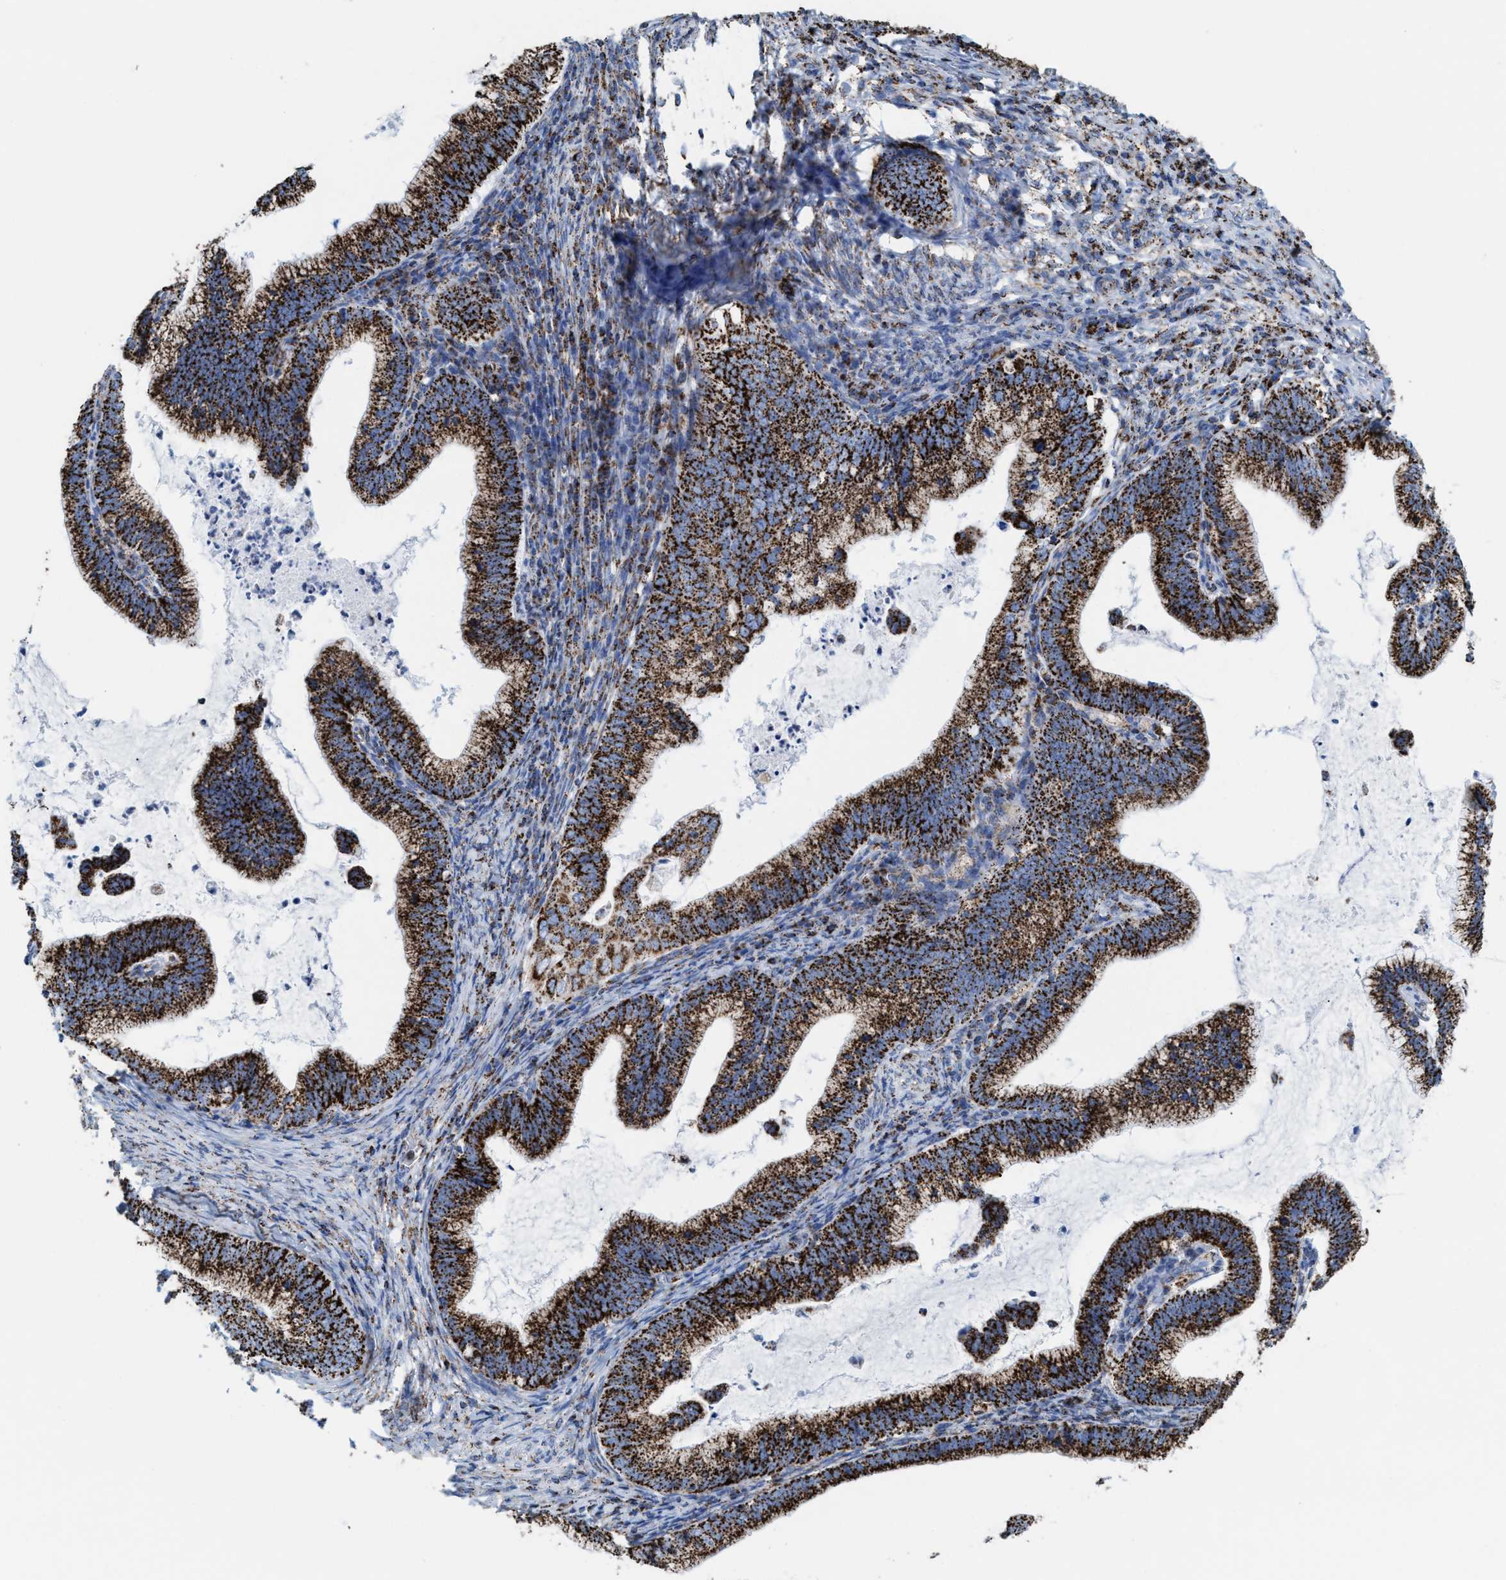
{"staining": {"intensity": "strong", "quantity": ">75%", "location": "cytoplasmic/membranous"}, "tissue": "cervical cancer", "cell_type": "Tumor cells", "image_type": "cancer", "snomed": [{"axis": "morphology", "description": "Adenocarcinoma, NOS"}, {"axis": "topography", "description": "Cervix"}], "caption": "A micrograph of cervical cancer (adenocarcinoma) stained for a protein exhibits strong cytoplasmic/membranous brown staining in tumor cells. (Stains: DAB in brown, nuclei in blue, Microscopy: brightfield microscopy at high magnification).", "gene": "ECHS1", "patient": {"sex": "female", "age": 36}}